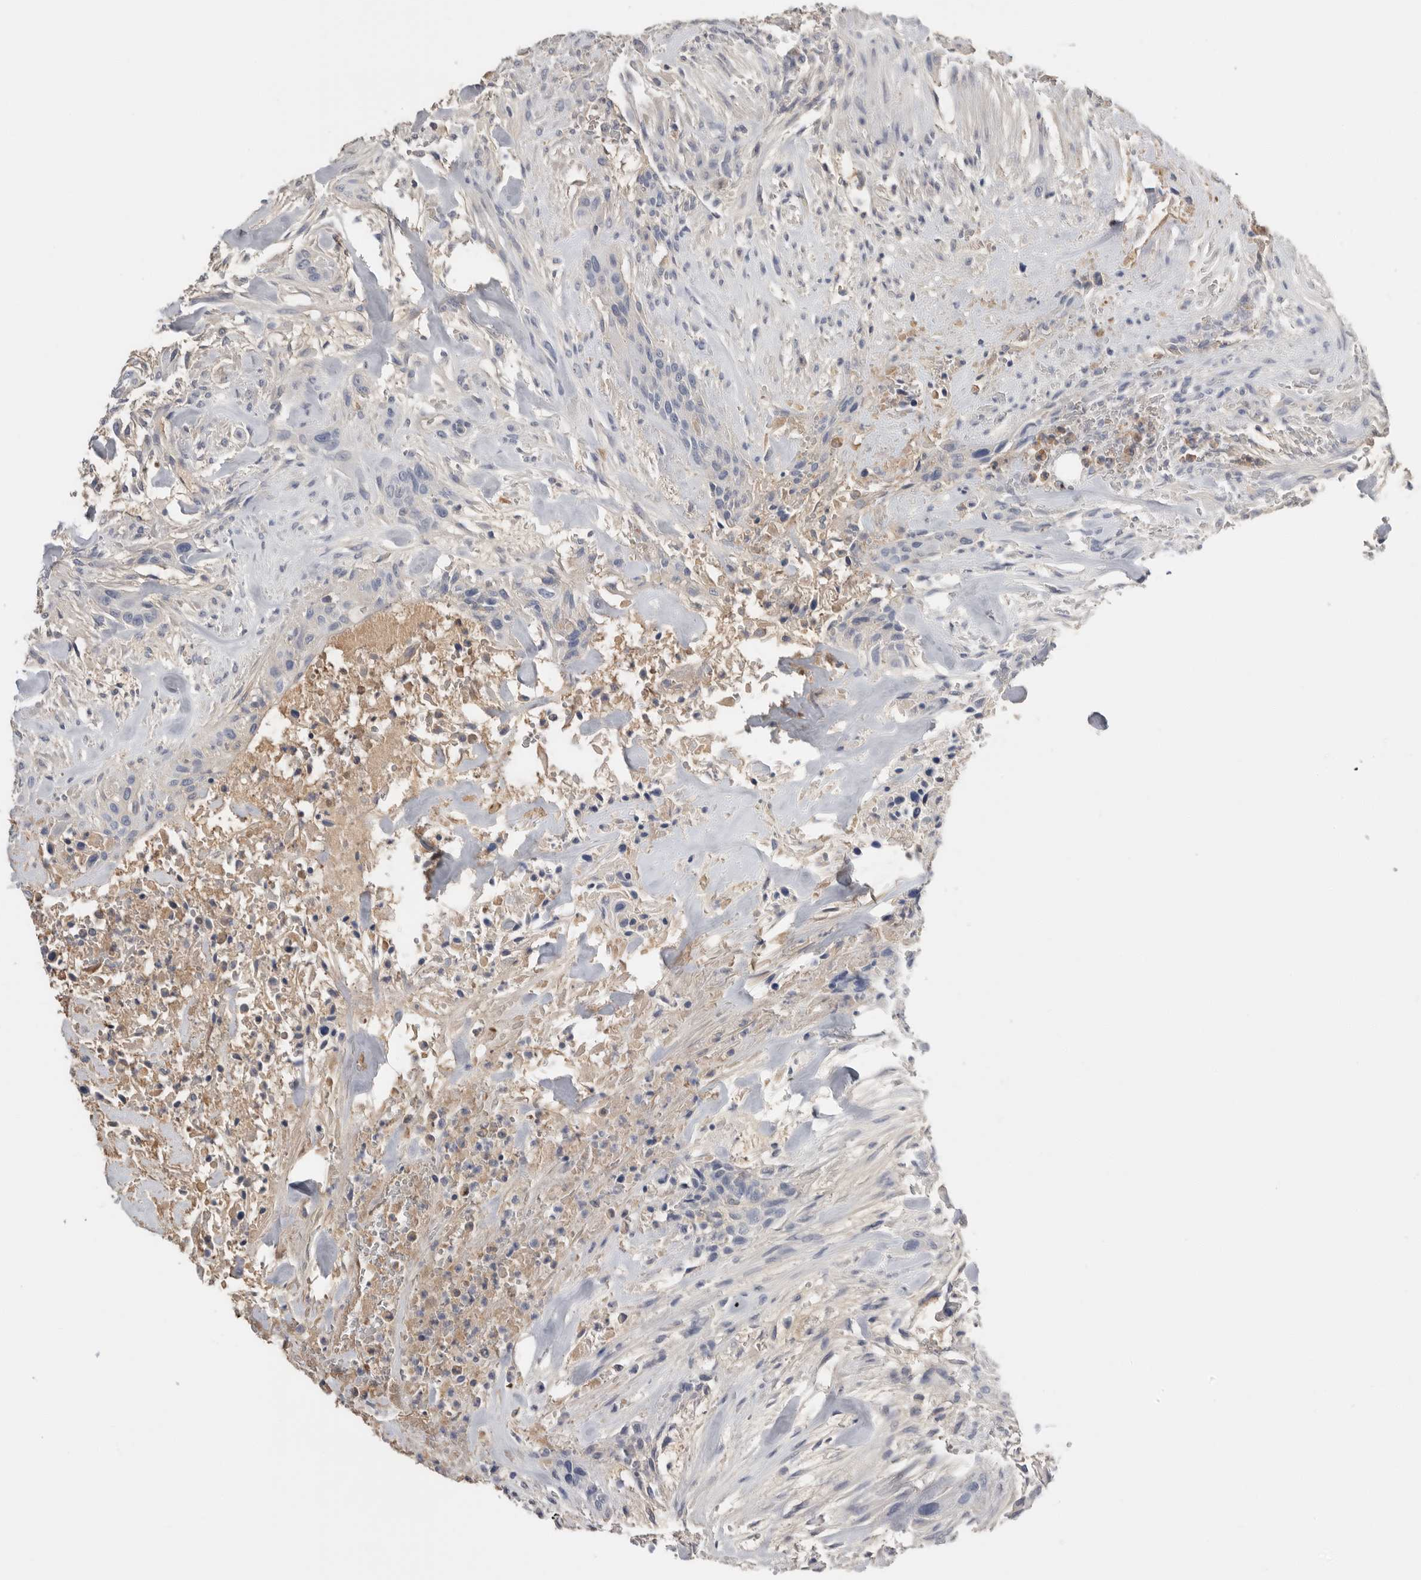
{"staining": {"intensity": "negative", "quantity": "none", "location": "none"}, "tissue": "urothelial cancer", "cell_type": "Tumor cells", "image_type": "cancer", "snomed": [{"axis": "morphology", "description": "Urothelial carcinoma, High grade"}, {"axis": "topography", "description": "Urinary bladder"}], "caption": "Immunohistochemistry micrograph of neoplastic tissue: urothelial cancer stained with DAB shows no significant protein expression in tumor cells. (Stains: DAB immunohistochemistry (IHC) with hematoxylin counter stain, Microscopy: brightfield microscopy at high magnification).", "gene": "APOA2", "patient": {"sex": "male", "age": 35}}